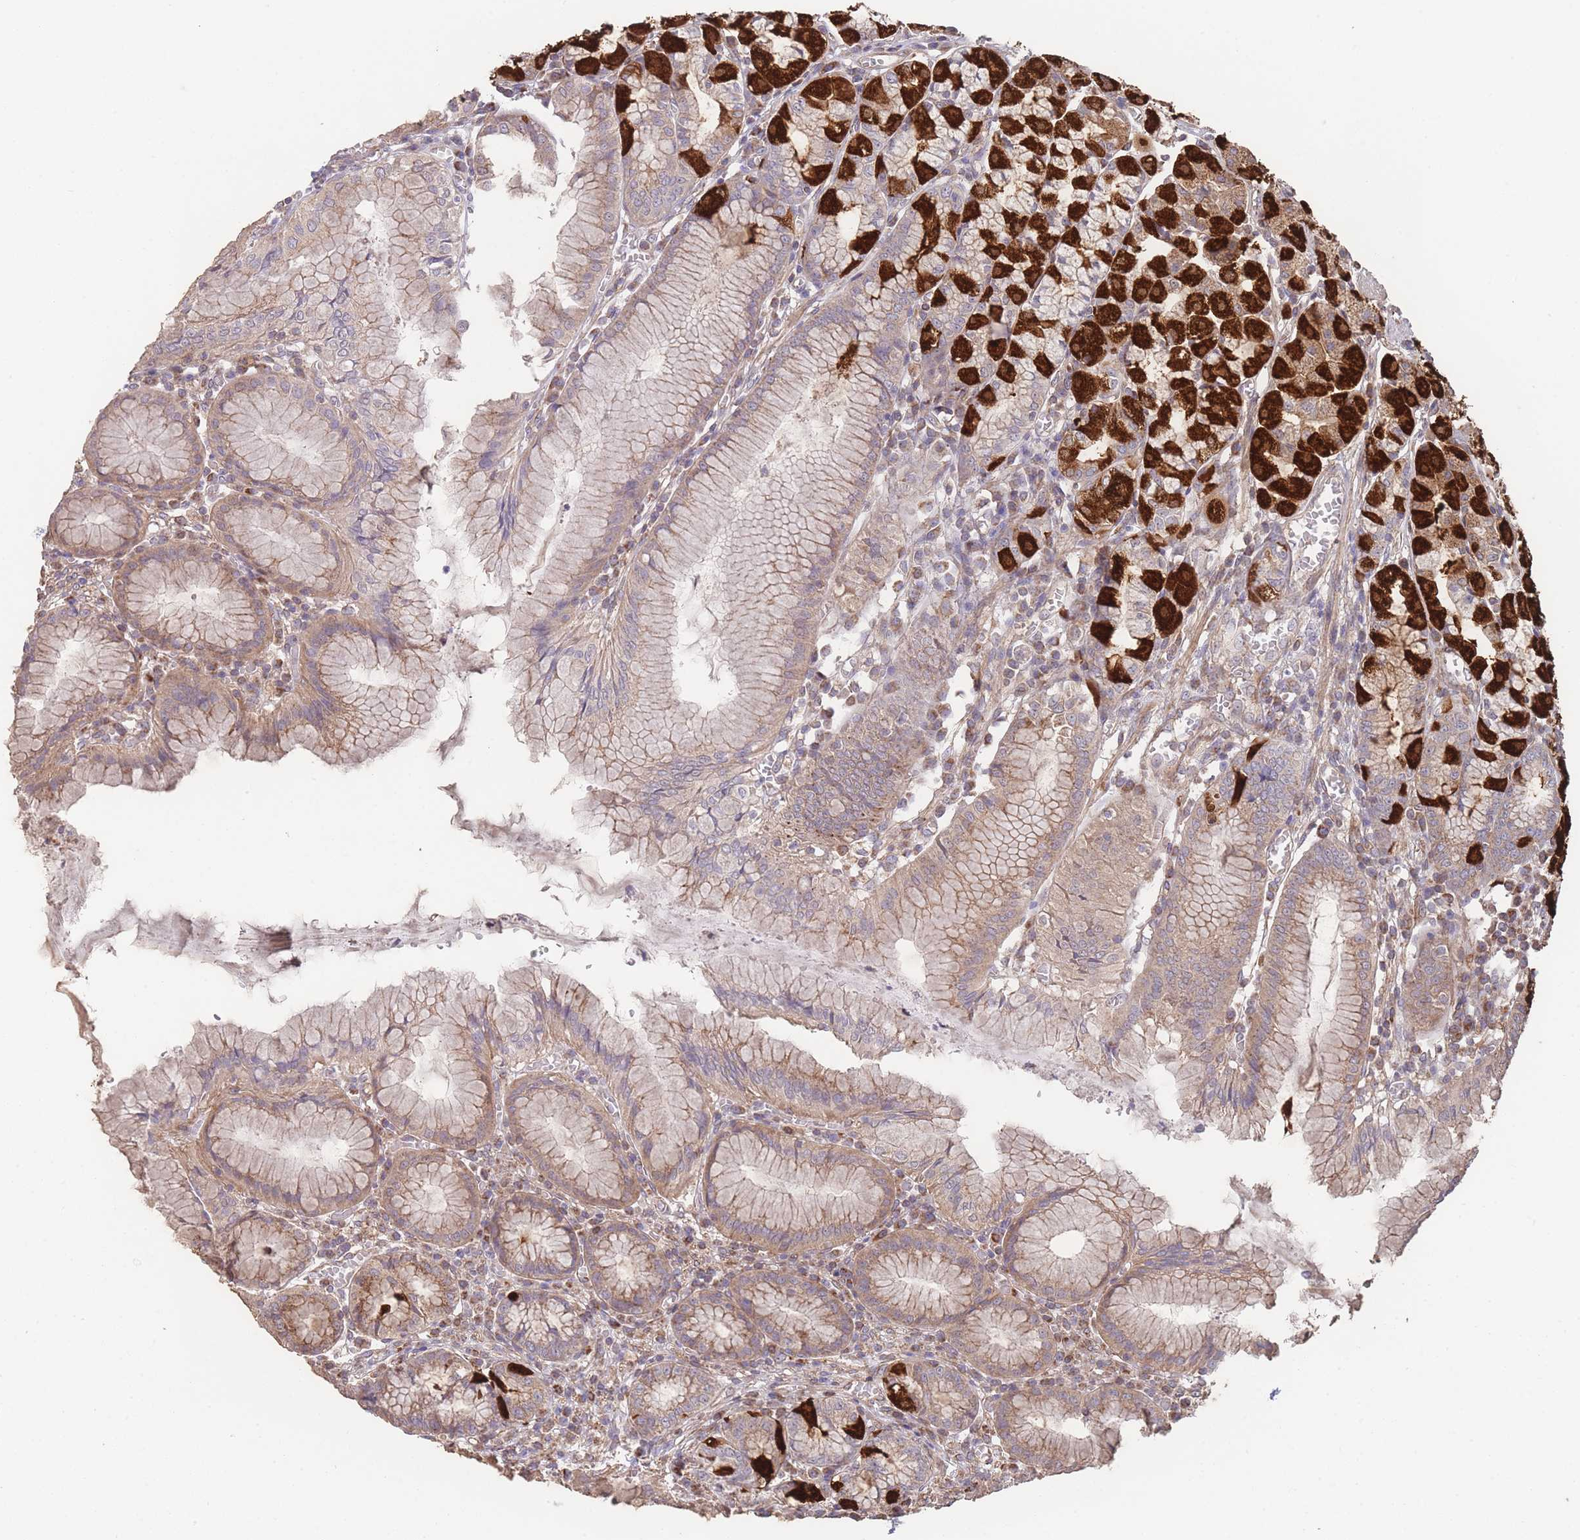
{"staining": {"intensity": "strong", "quantity": ">75%", "location": "cytoplasmic/membranous"}, "tissue": "stomach", "cell_type": "Glandular cells", "image_type": "normal", "snomed": [{"axis": "morphology", "description": "Normal tissue, NOS"}, {"axis": "topography", "description": "Stomach"}], "caption": "Protein staining reveals strong cytoplasmic/membranous positivity in about >75% of glandular cells in unremarkable stomach. Using DAB (3,3'-diaminobenzidine) (brown) and hematoxylin (blue) stains, captured at high magnification using brightfield microscopy.", "gene": "PXMP4", "patient": {"sex": "male", "age": 55}}